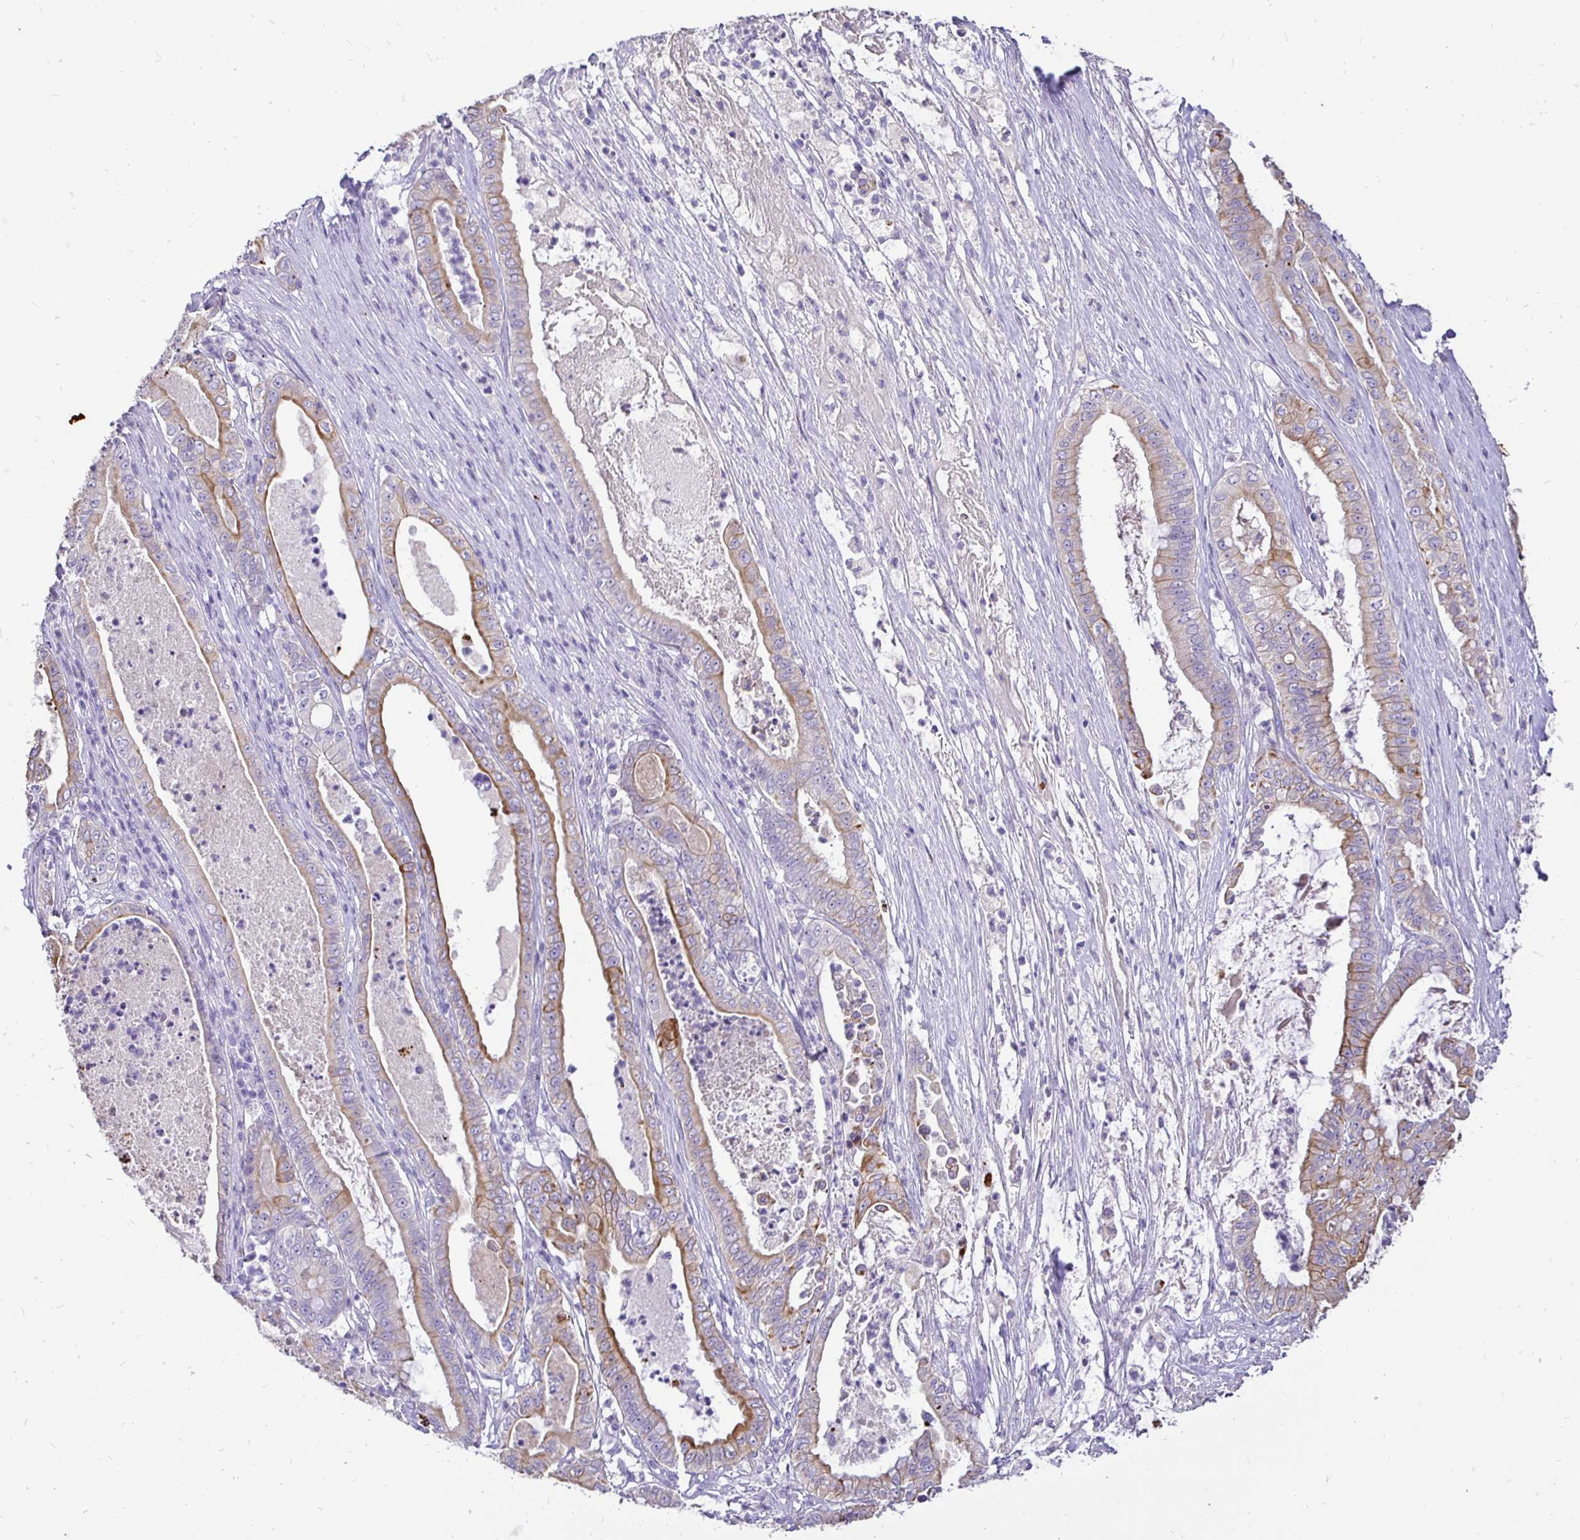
{"staining": {"intensity": "moderate", "quantity": "25%-75%", "location": "cytoplasmic/membranous"}, "tissue": "pancreatic cancer", "cell_type": "Tumor cells", "image_type": "cancer", "snomed": [{"axis": "morphology", "description": "Adenocarcinoma, NOS"}, {"axis": "topography", "description": "Pancreas"}], "caption": "Human adenocarcinoma (pancreatic) stained with a protein marker reveals moderate staining in tumor cells.", "gene": "TAF1D", "patient": {"sex": "male", "age": 71}}